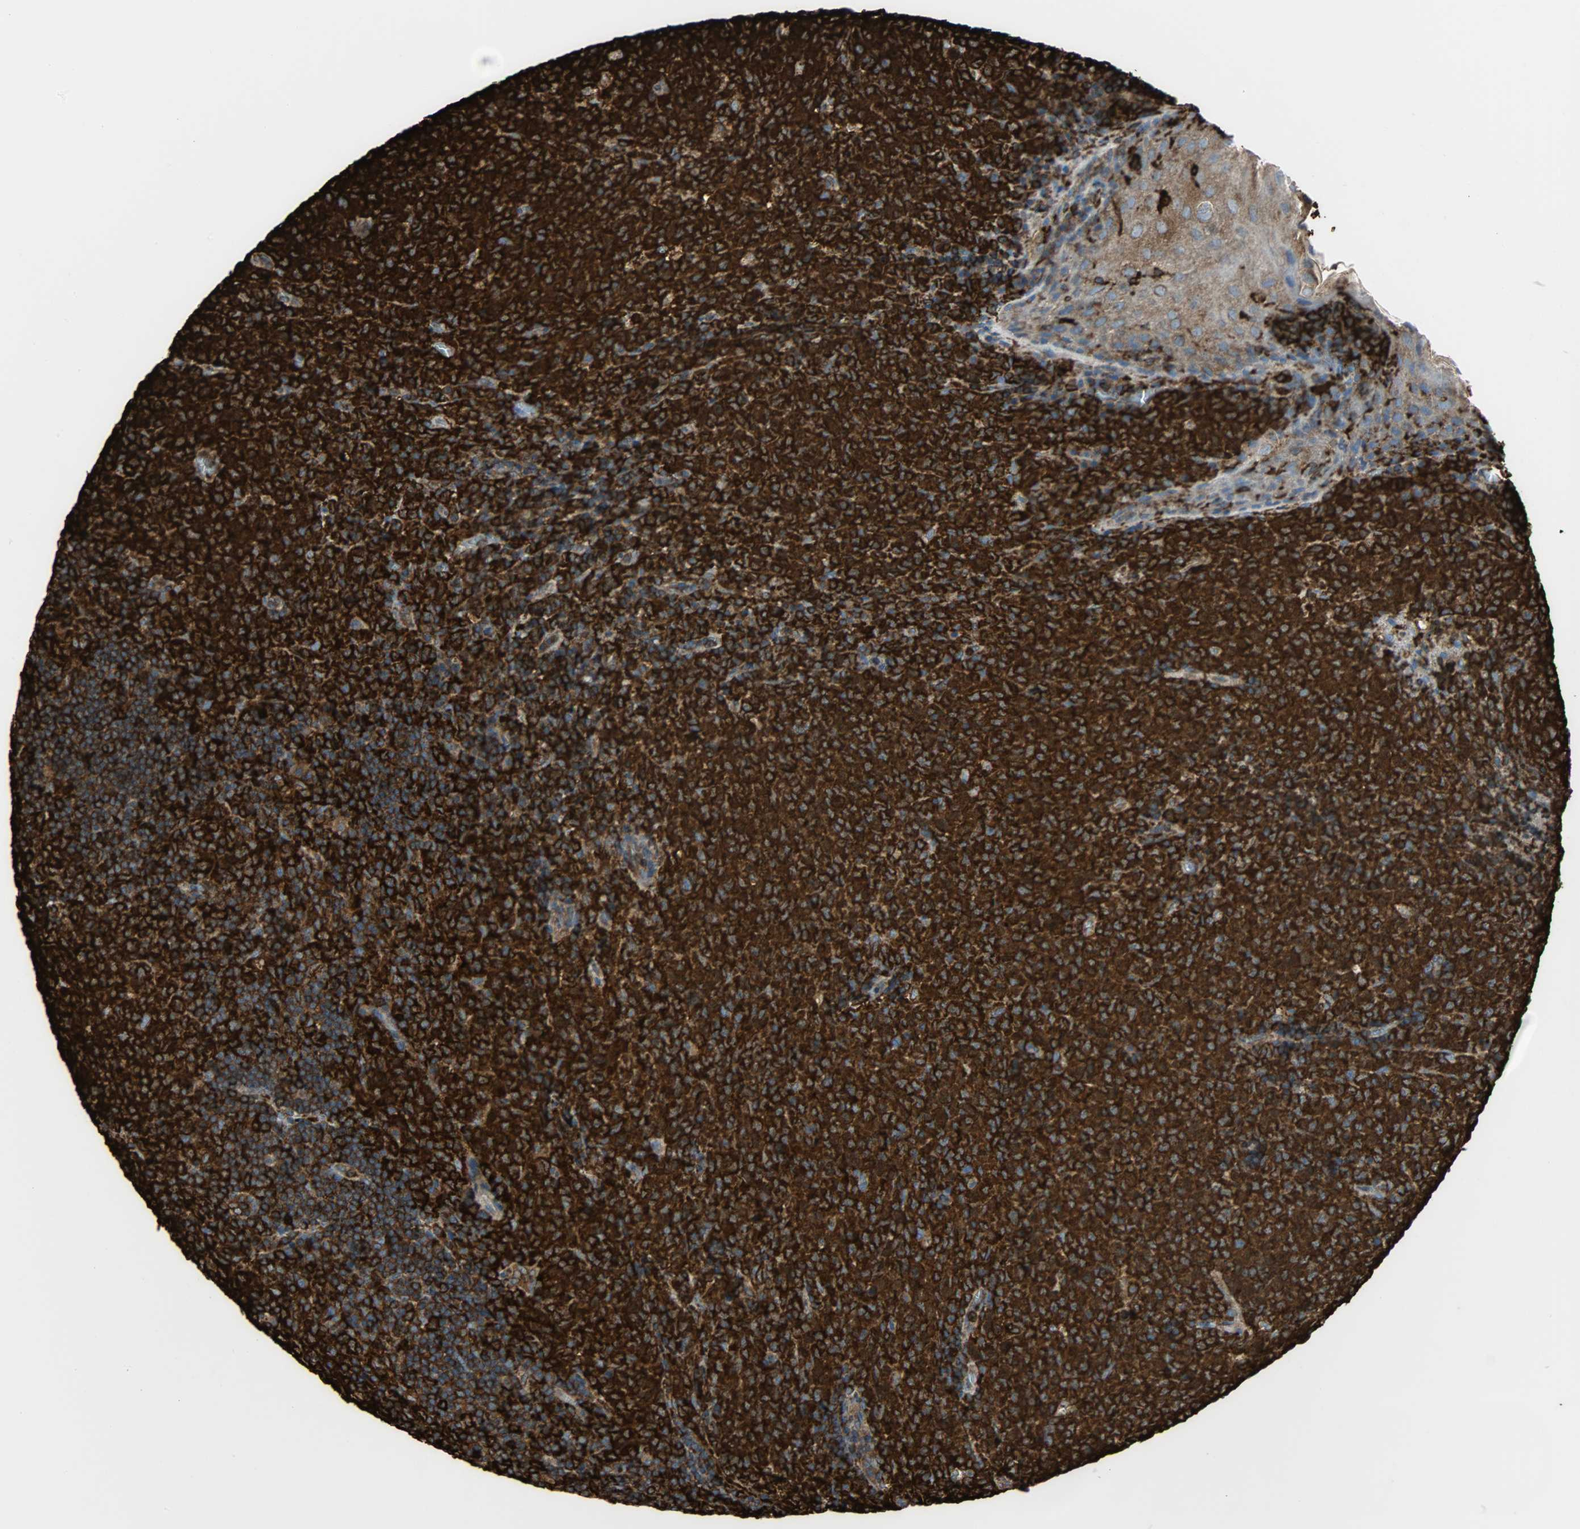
{"staining": {"intensity": "strong", "quantity": ">75%", "location": "cytoplasmic/membranous,nuclear"}, "tissue": "lymphoma", "cell_type": "Tumor cells", "image_type": "cancer", "snomed": [{"axis": "morphology", "description": "Malignant lymphoma, non-Hodgkin's type, High grade"}, {"axis": "topography", "description": "Tonsil"}], "caption": "Immunohistochemistry (IHC) staining of high-grade malignant lymphoma, non-Hodgkin's type, which reveals high levels of strong cytoplasmic/membranous and nuclear positivity in approximately >75% of tumor cells indicating strong cytoplasmic/membranous and nuclear protein staining. The staining was performed using DAB (brown) for protein detection and nuclei were counterstained in hematoxylin (blue).", "gene": "VASP", "patient": {"sex": "female", "age": 36}}